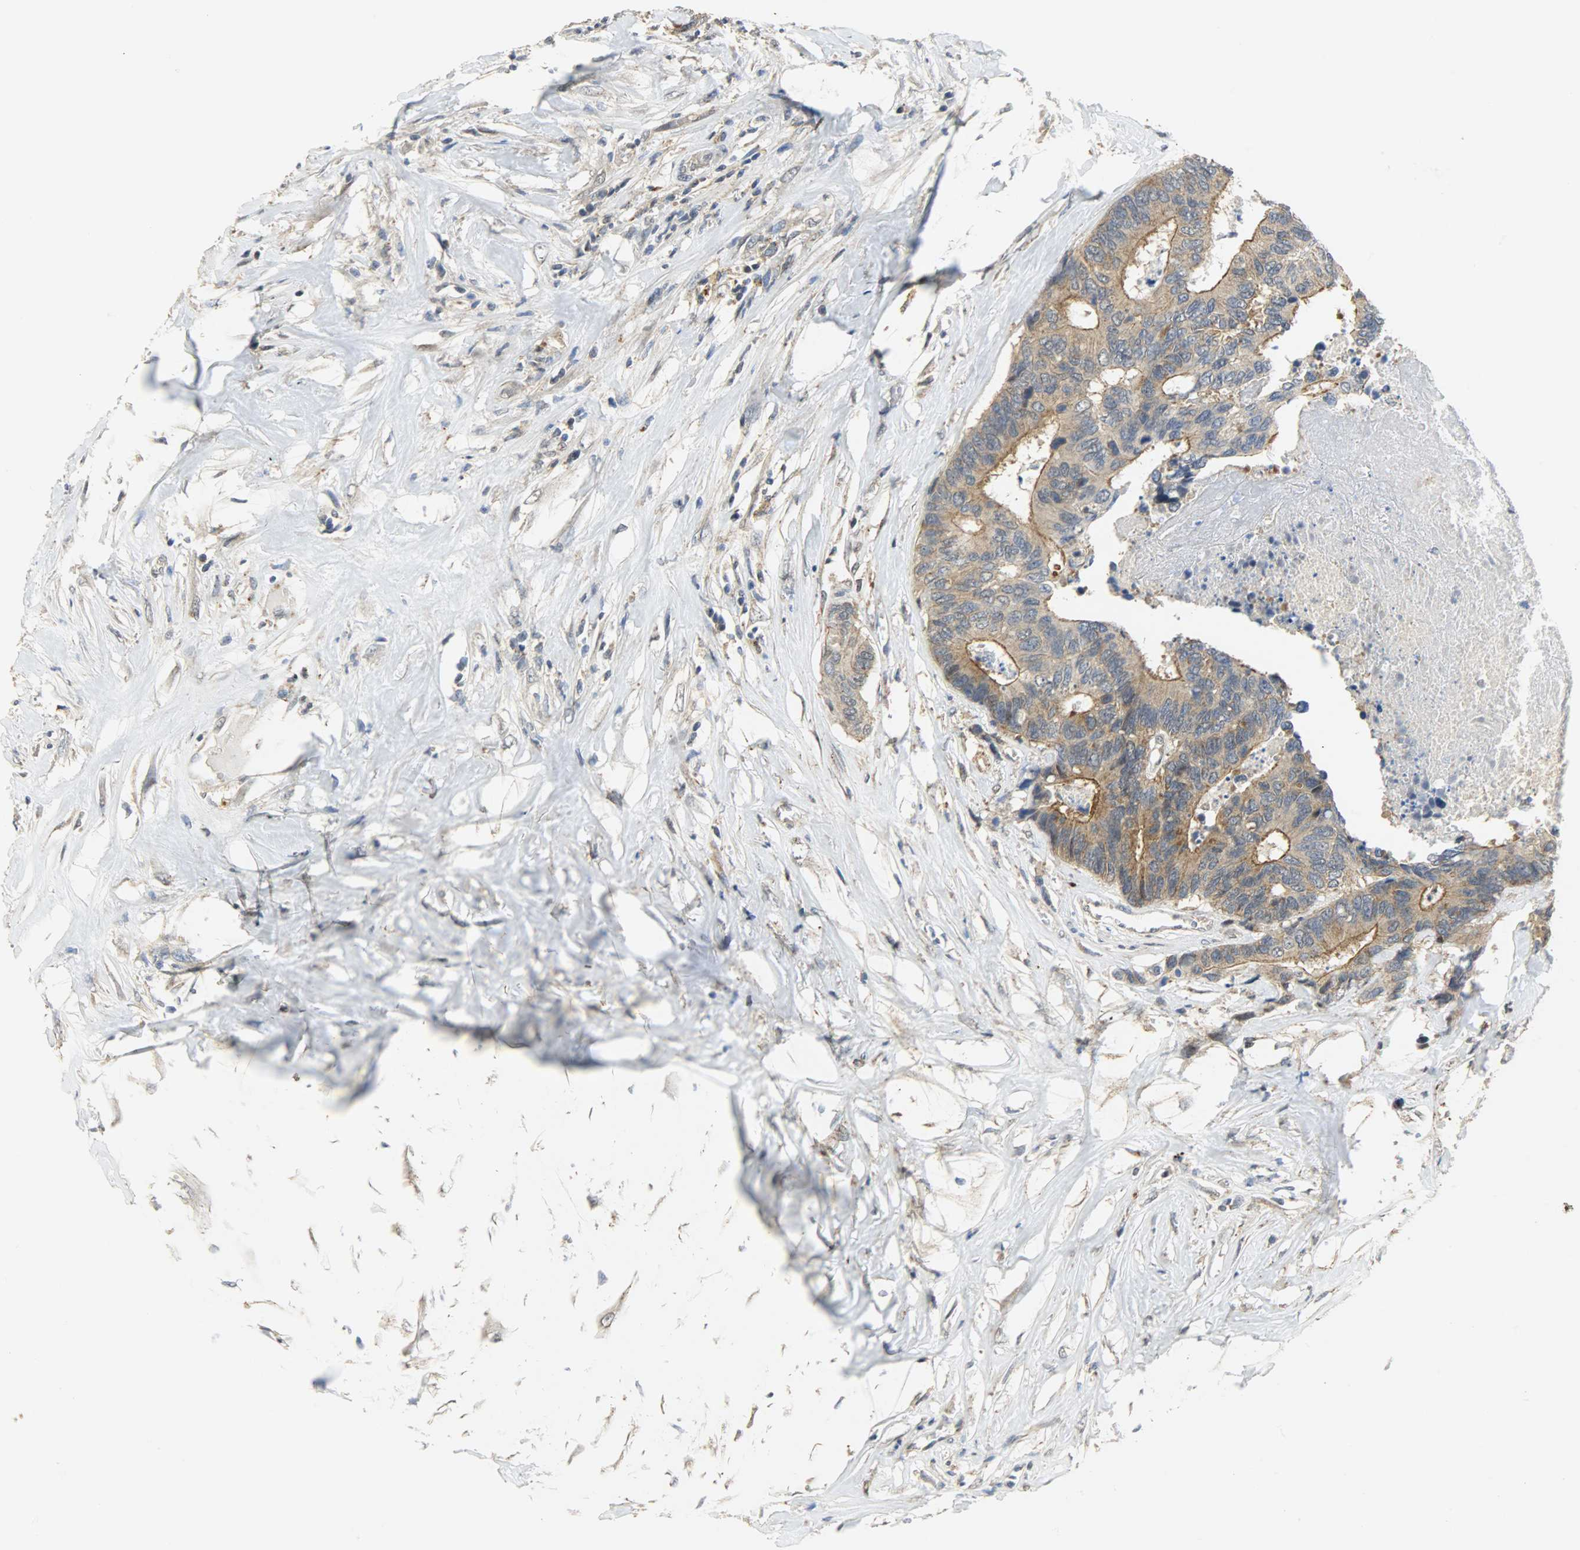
{"staining": {"intensity": "moderate", "quantity": ">75%", "location": "cytoplasmic/membranous"}, "tissue": "colorectal cancer", "cell_type": "Tumor cells", "image_type": "cancer", "snomed": [{"axis": "morphology", "description": "Adenocarcinoma, NOS"}, {"axis": "topography", "description": "Rectum"}], "caption": "Adenocarcinoma (colorectal) stained for a protein exhibits moderate cytoplasmic/membranous positivity in tumor cells.", "gene": "GIT2", "patient": {"sex": "male", "age": 55}}